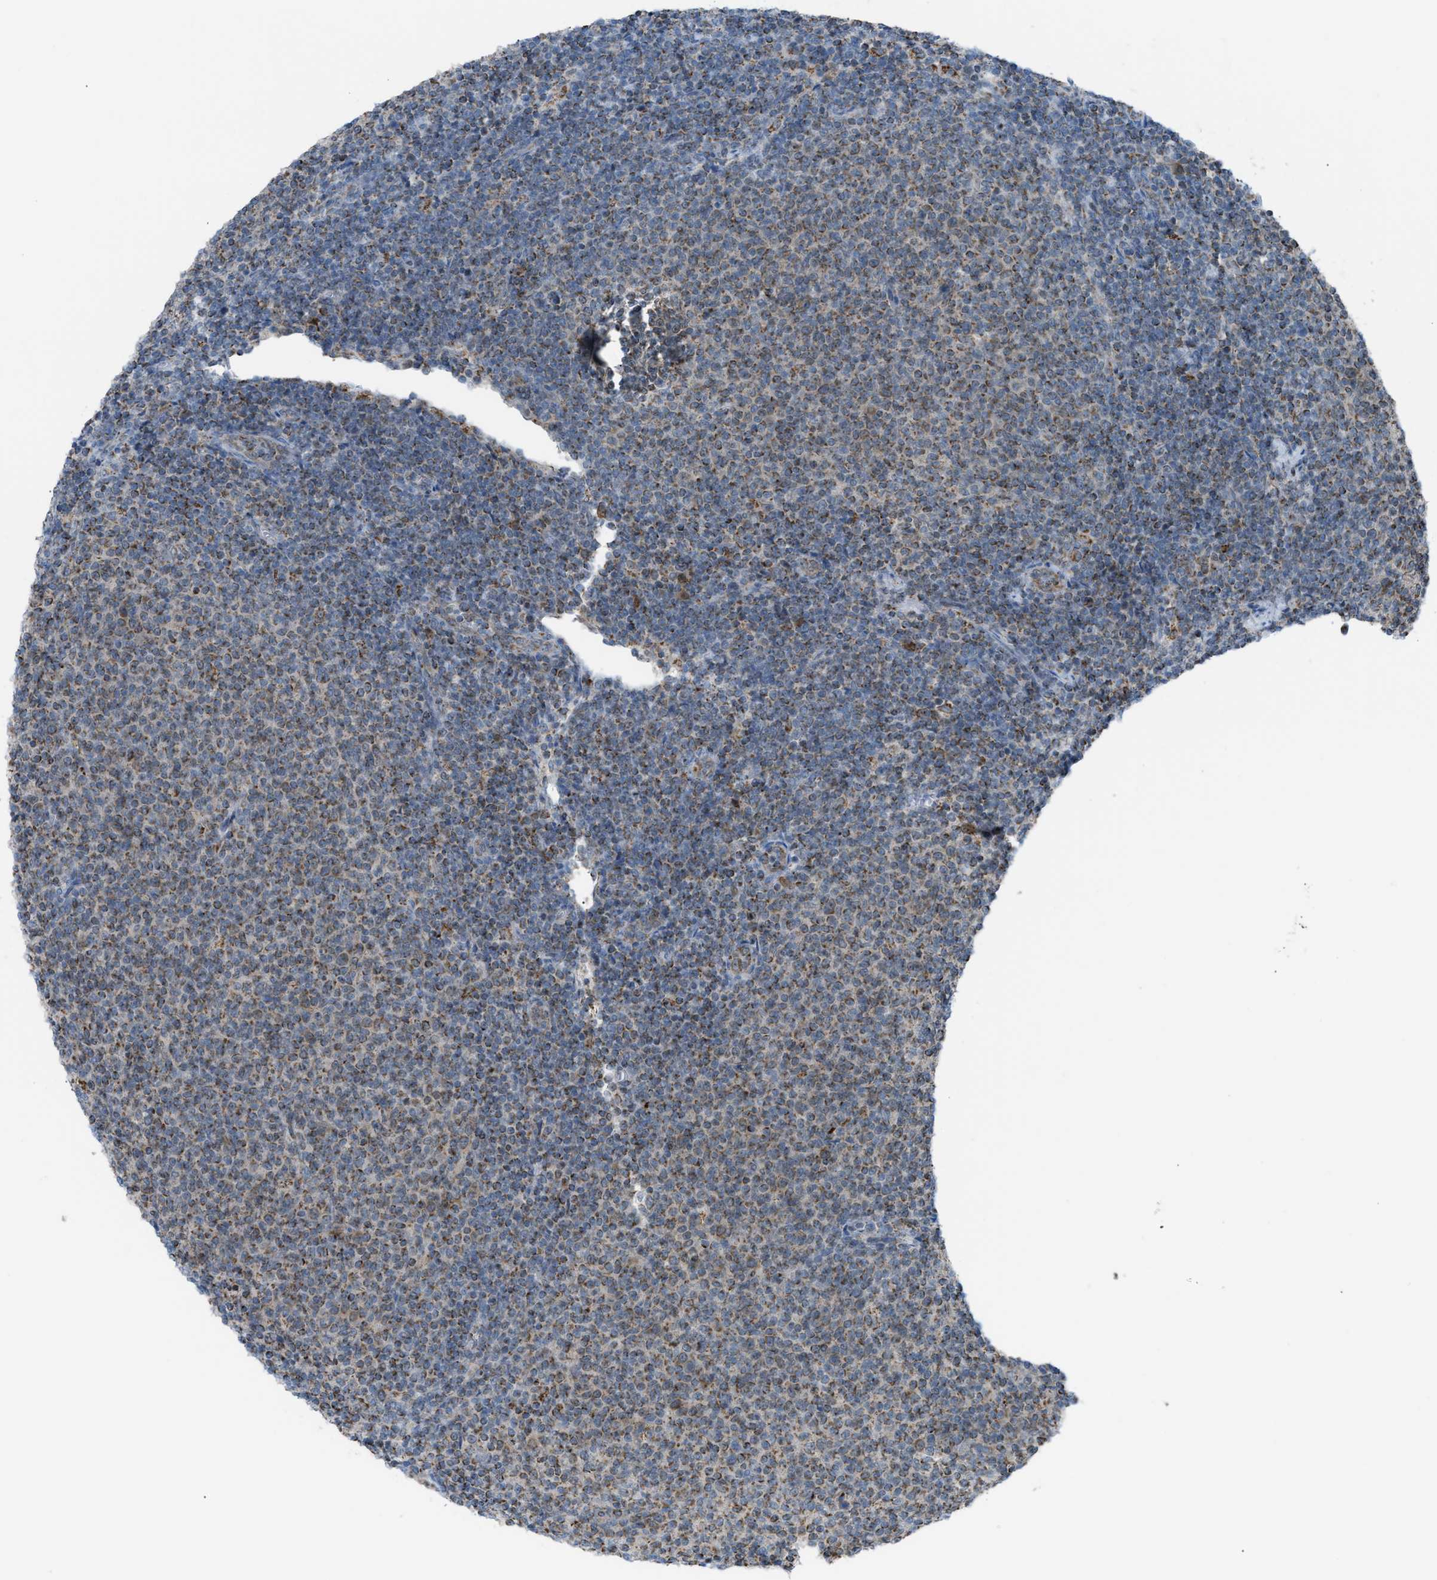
{"staining": {"intensity": "weak", "quantity": "25%-75%", "location": "cytoplasmic/membranous"}, "tissue": "lymphoma", "cell_type": "Tumor cells", "image_type": "cancer", "snomed": [{"axis": "morphology", "description": "Malignant lymphoma, non-Hodgkin's type, Low grade"}, {"axis": "topography", "description": "Lymph node"}], "caption": "Protein staining of malignant lymphoma, non-Hodgkin's type (low-grade) tissue exhibits weak cytoplasmic/membranous staining in approximately 25%-75% of tumor cells.", "gene": "SRM", "patient": {"sex": "male", "age": 66}}